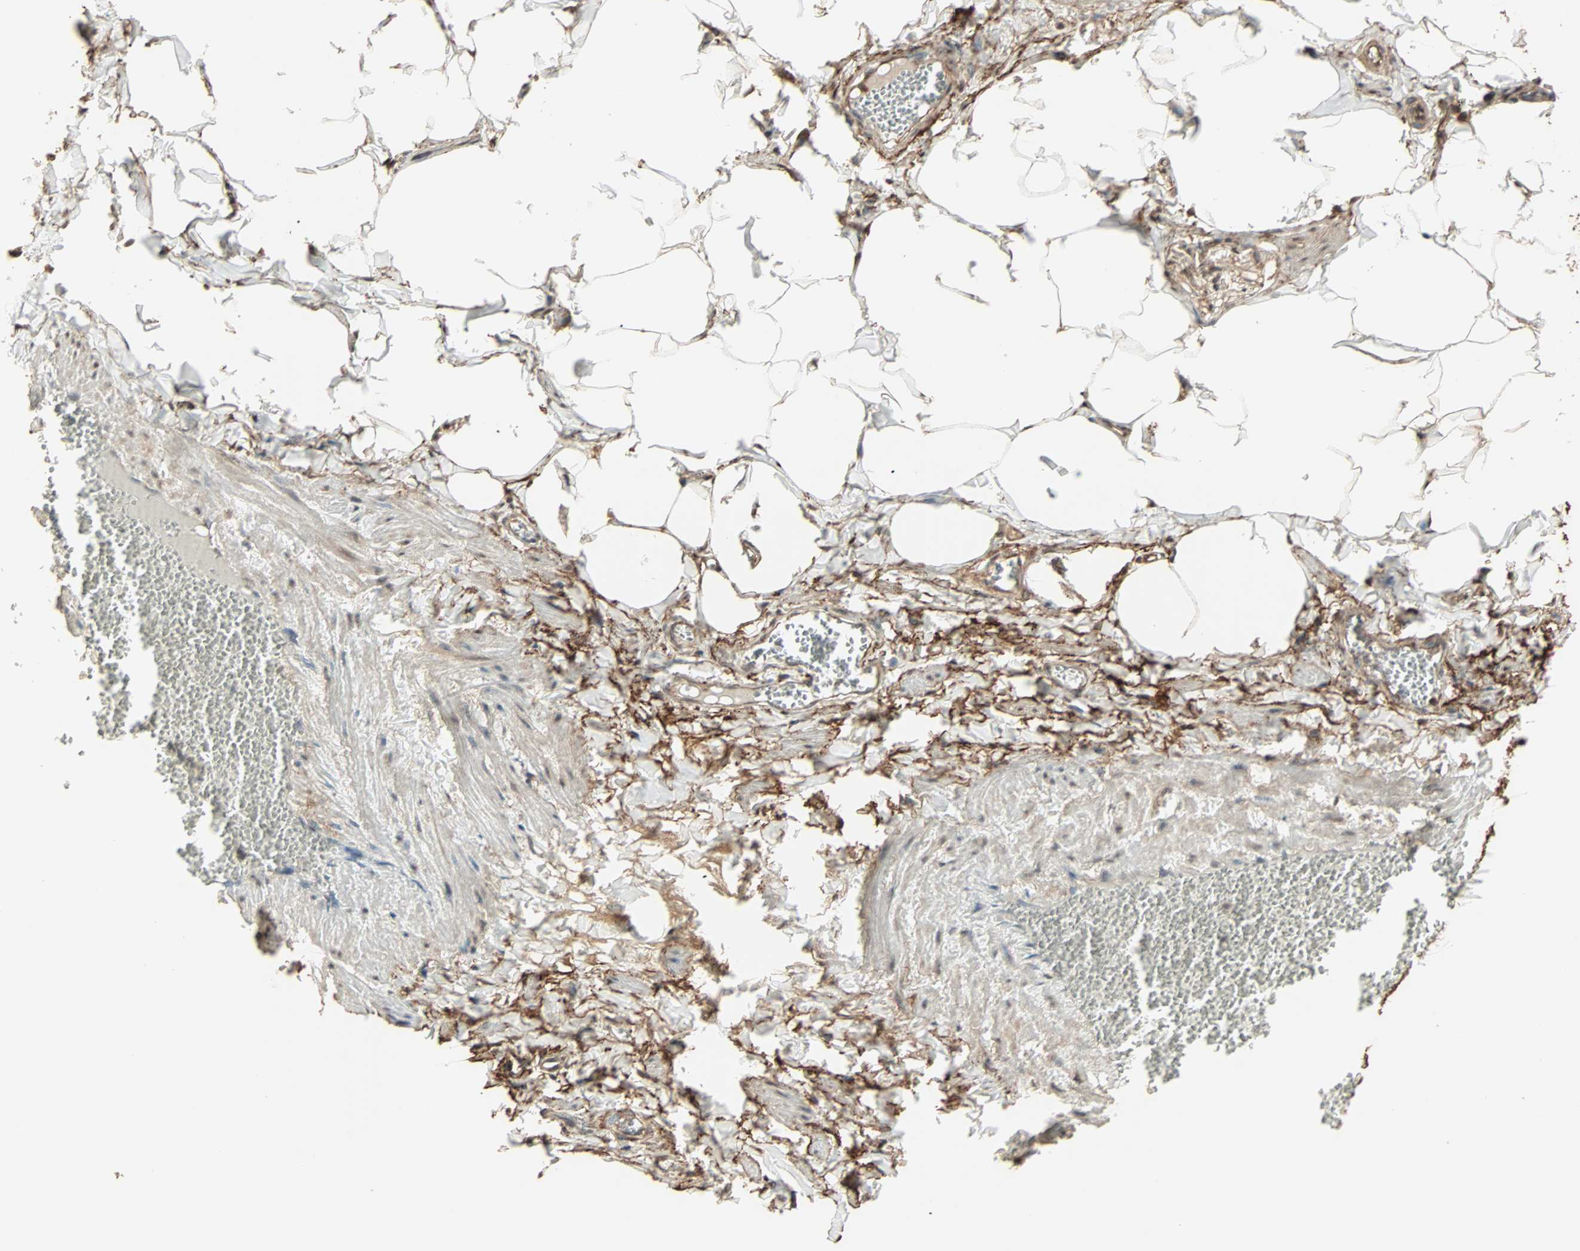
{"staining": {"intensity": "moderate", "quantity": ">75%", "location": "cytoplasmic/membranous"}, "tissue": "adipose tissue", "cell_type": "Adipocytes", "image_type": "normal", "snomed": [{"axis": "morphology", "description": "Normal tissue, NOS"}, {"axis": "topography", "description": "Vascular tissue"}], "caption": "Immunohistochemical staining of unremarkable human adipose tissue displays medium levels of moderate cytoplasmic/membranous positivity in approximately >75% of adipocytes.", "gene": "CALCRL", "patient": {"sex": "male", "age": 41}}